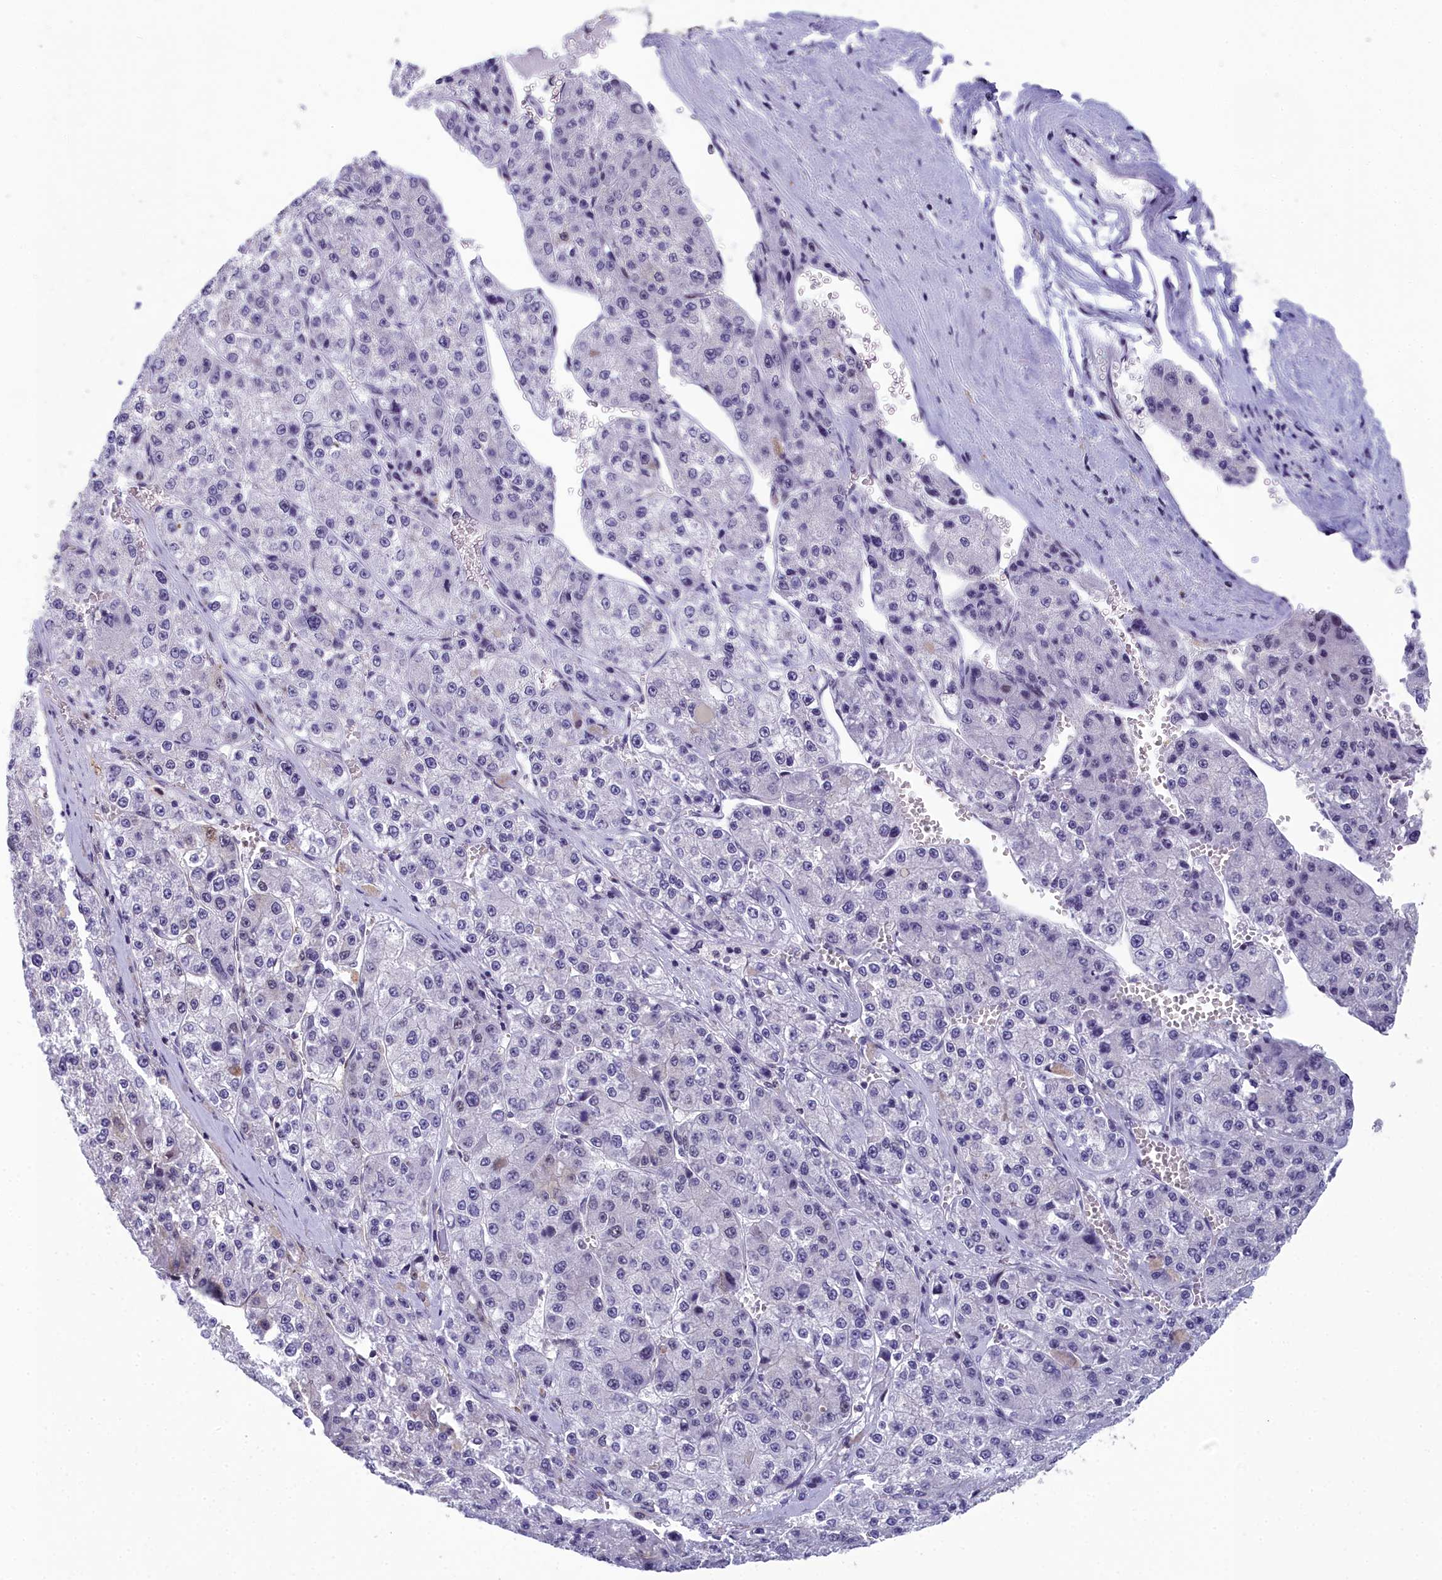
{"staining": {"intensity": "moderate", "quantity": "<25%", "location": "cytoplasmic/membranous,nuclear"}, "tissue": "liver cancer", "cell_type": "Tumor cells", "image_type": "cancer", "snomed": [{"axis": "morphology", "description": "Carcinoma, Hepatocellular, NOS"}, {"axis": "topography", "description": "Liver"}], "caption": "Brown immunohistochemical staining in human liver hepatocellular carcinoma demonstrates moderate cytoplasmic/membranous and nuclear positivity in about <25% of tumor cells.", "gene": "CCDC97", "patient": {"sex": "female", "age": 73}}